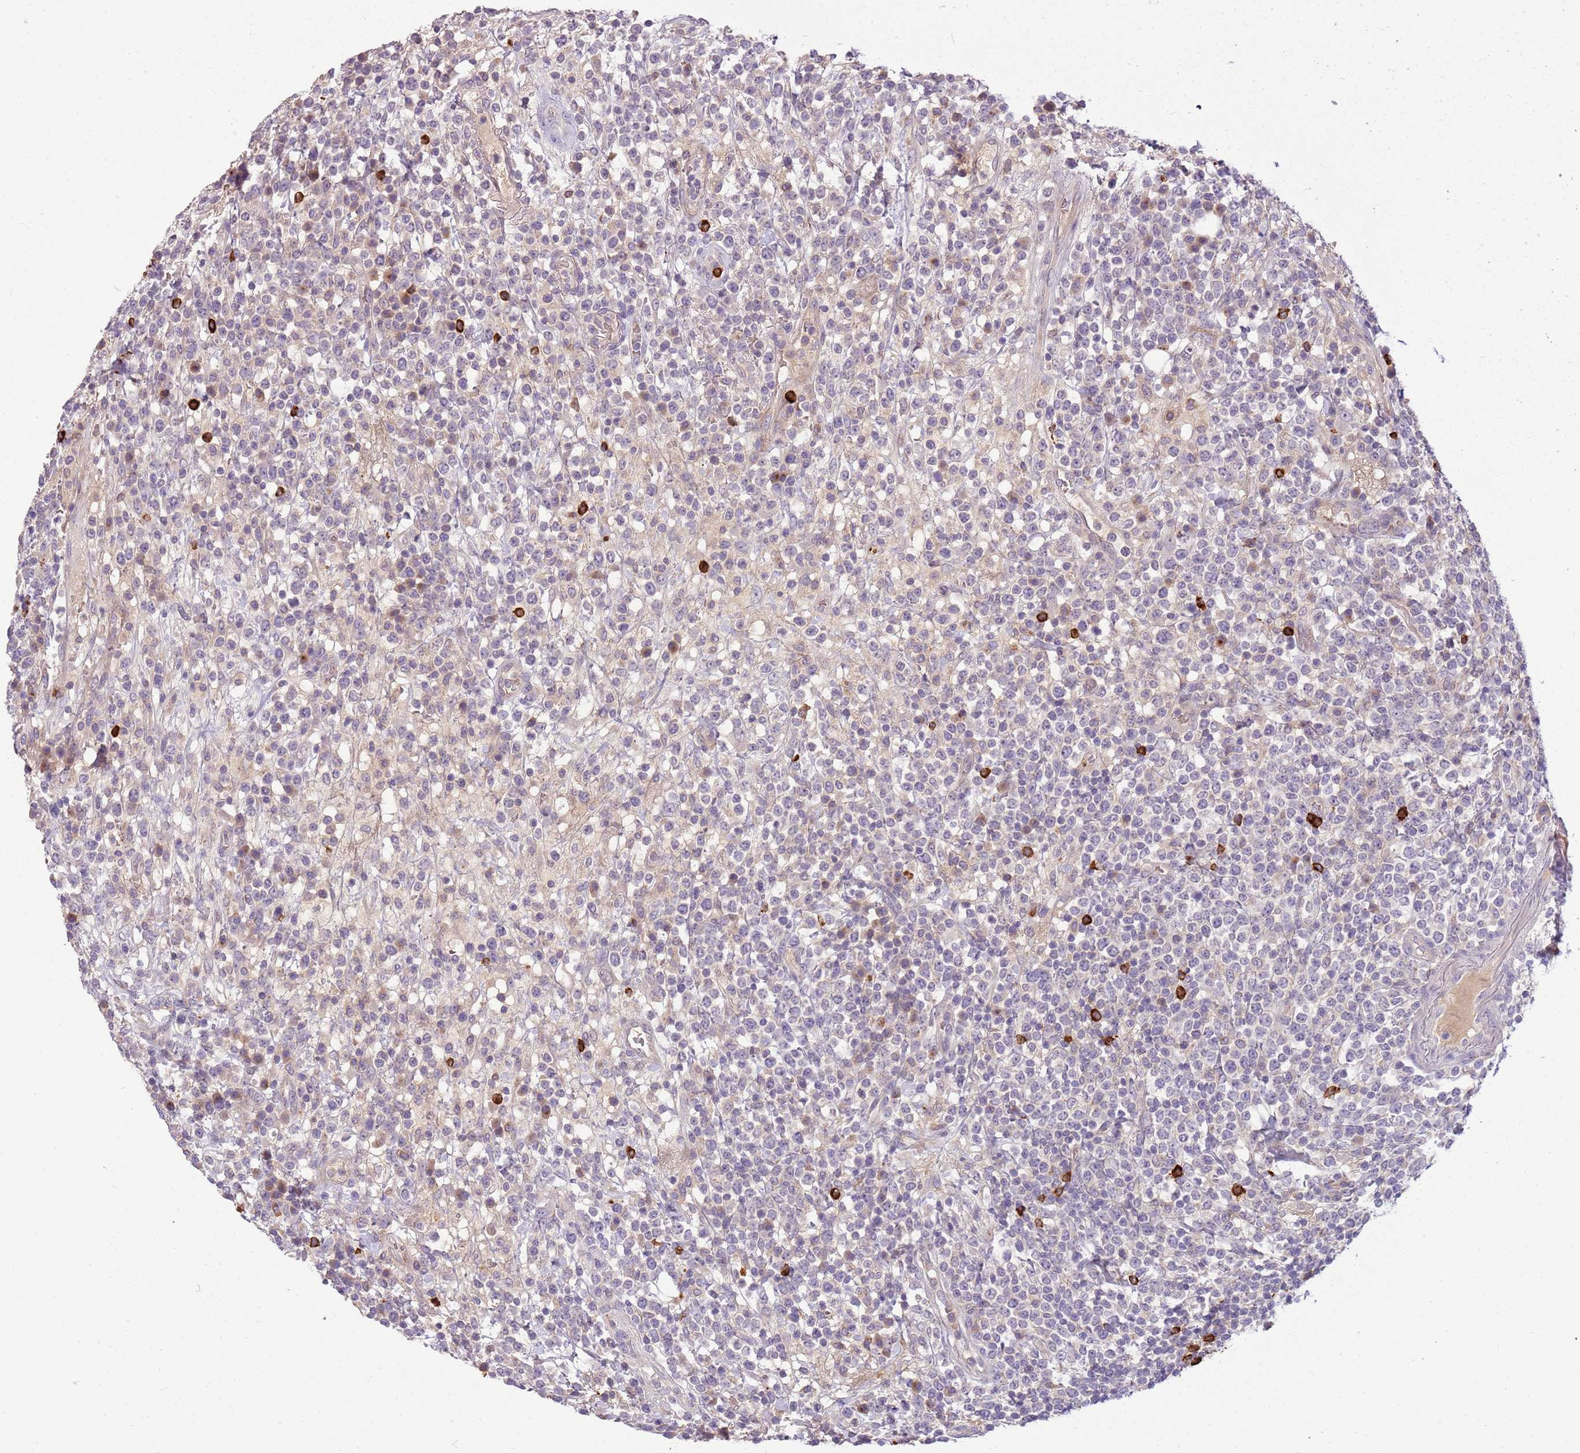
{"staining": {"intensity": "negative", "quantity": "none", "location": "none"}, "tissue": "lymphoma", "cell_type": "Tumor cells", "image_type": "cancer", "snomed": [{"axis": "morphology", "description": "Malignant lymphoma, non-Hodgkin's type, High grade"}, {"axis": "topography", "description": "Colon"}], "caption": "An immunohistochemistry histopathology image of lymphoma is shown. There is no staining in tumor cells of lymphoma.", "gene": "SCAMP5", "patient": {"sex": "female", "age": 53}}